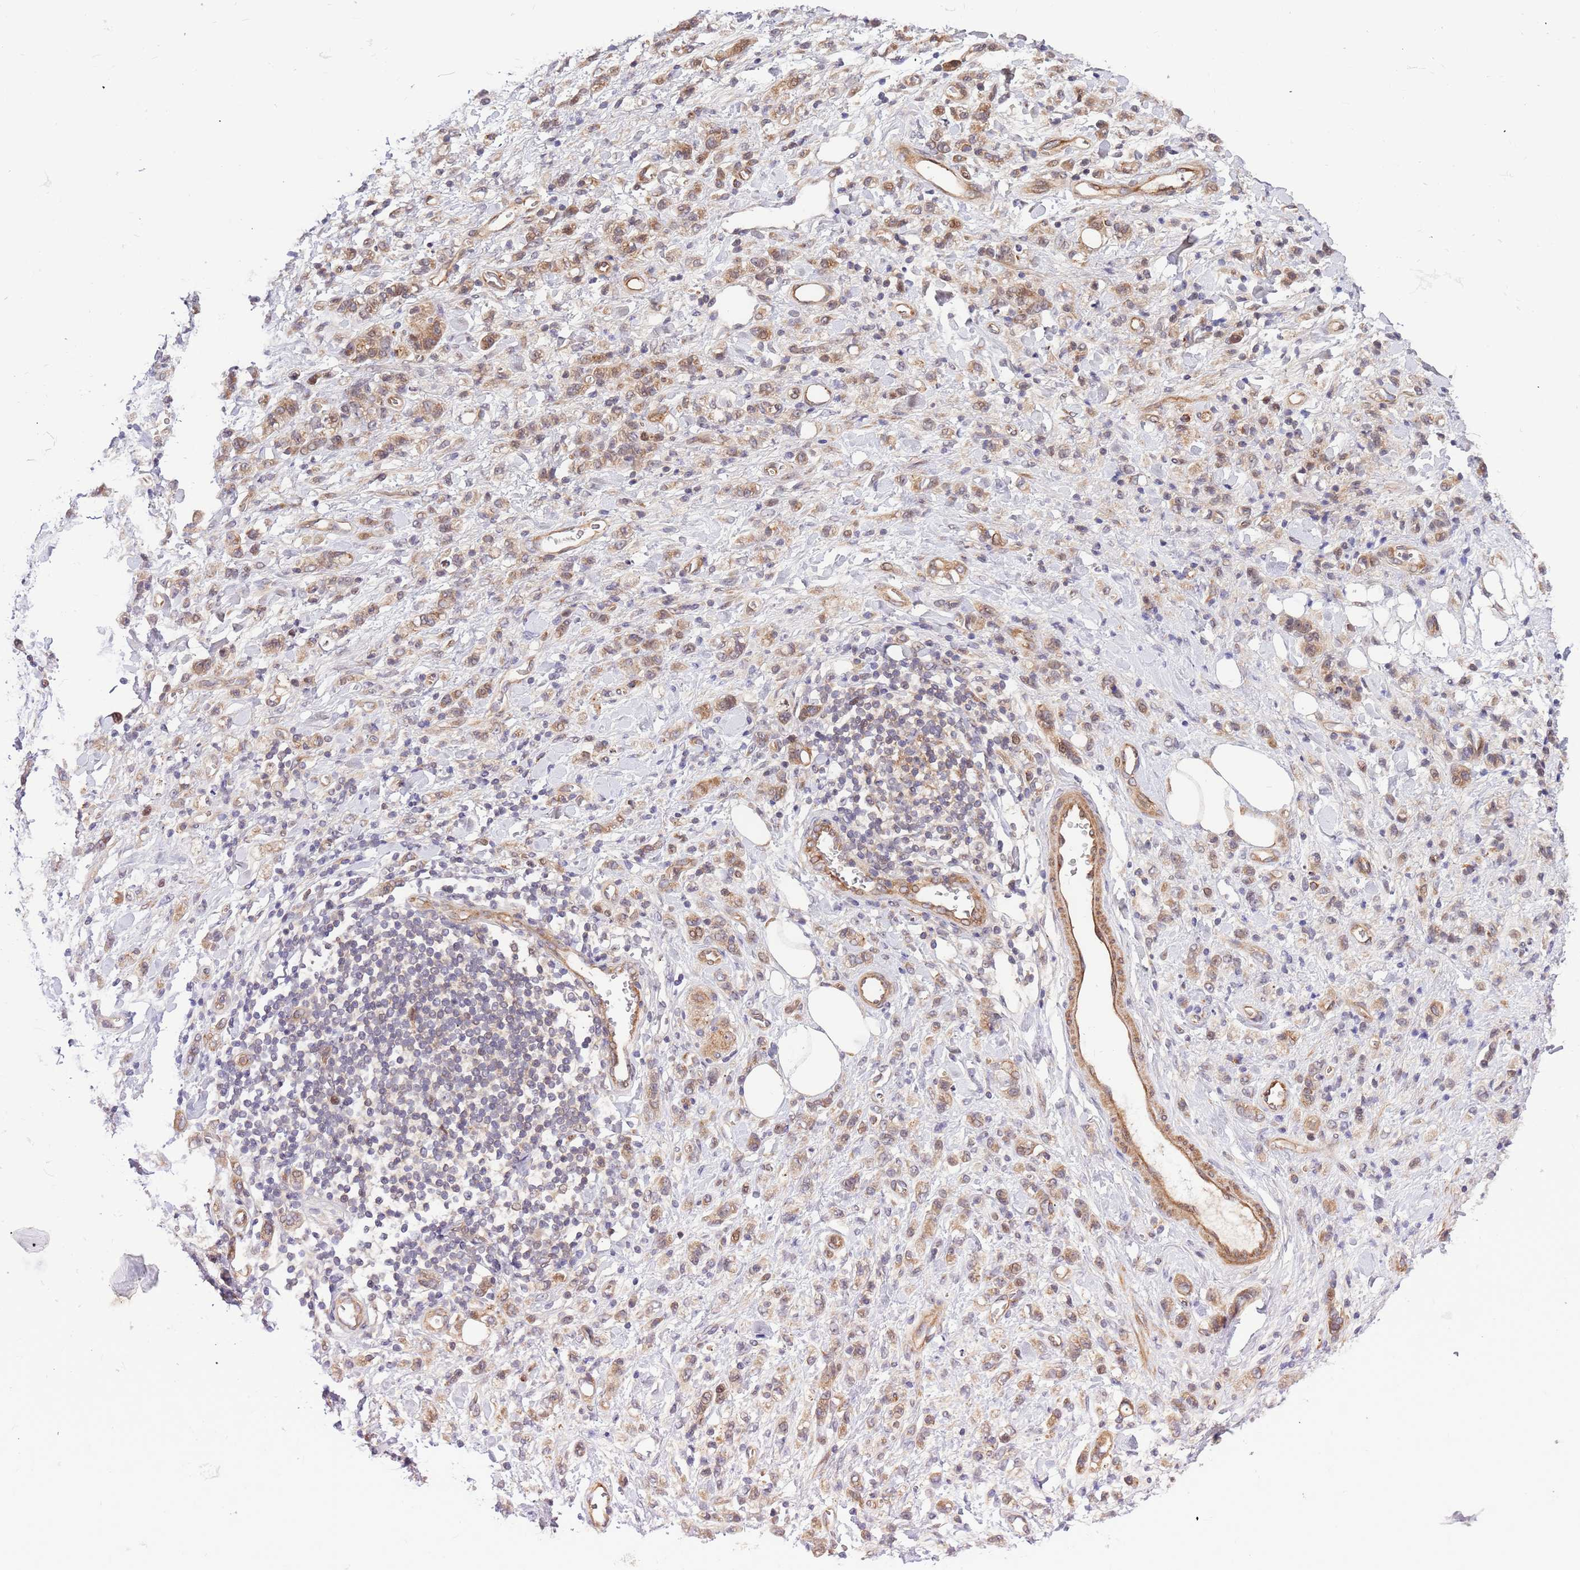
{"staining": {"intensity": "weak", "quantity": ">75%", "location": "cytoplasmic/membranous"}, "tissue": "stomach cancer", "cell_type": "Tumor cells", "image_type": "cancer", "snomed": [{"axis": "morphology", "description": "Adenocarcinoma, NOS"}, {"axis": "topography", "description": "Stomach"}], "caption": "This is a histology image of immunohistochemistry (IHC) staining of stomach cancer, which shows weak staining in the cytoplasmic/membranous of tumor cells.", "gene": "HAUS3", "patient": {"sex": "male", "age": 77}}